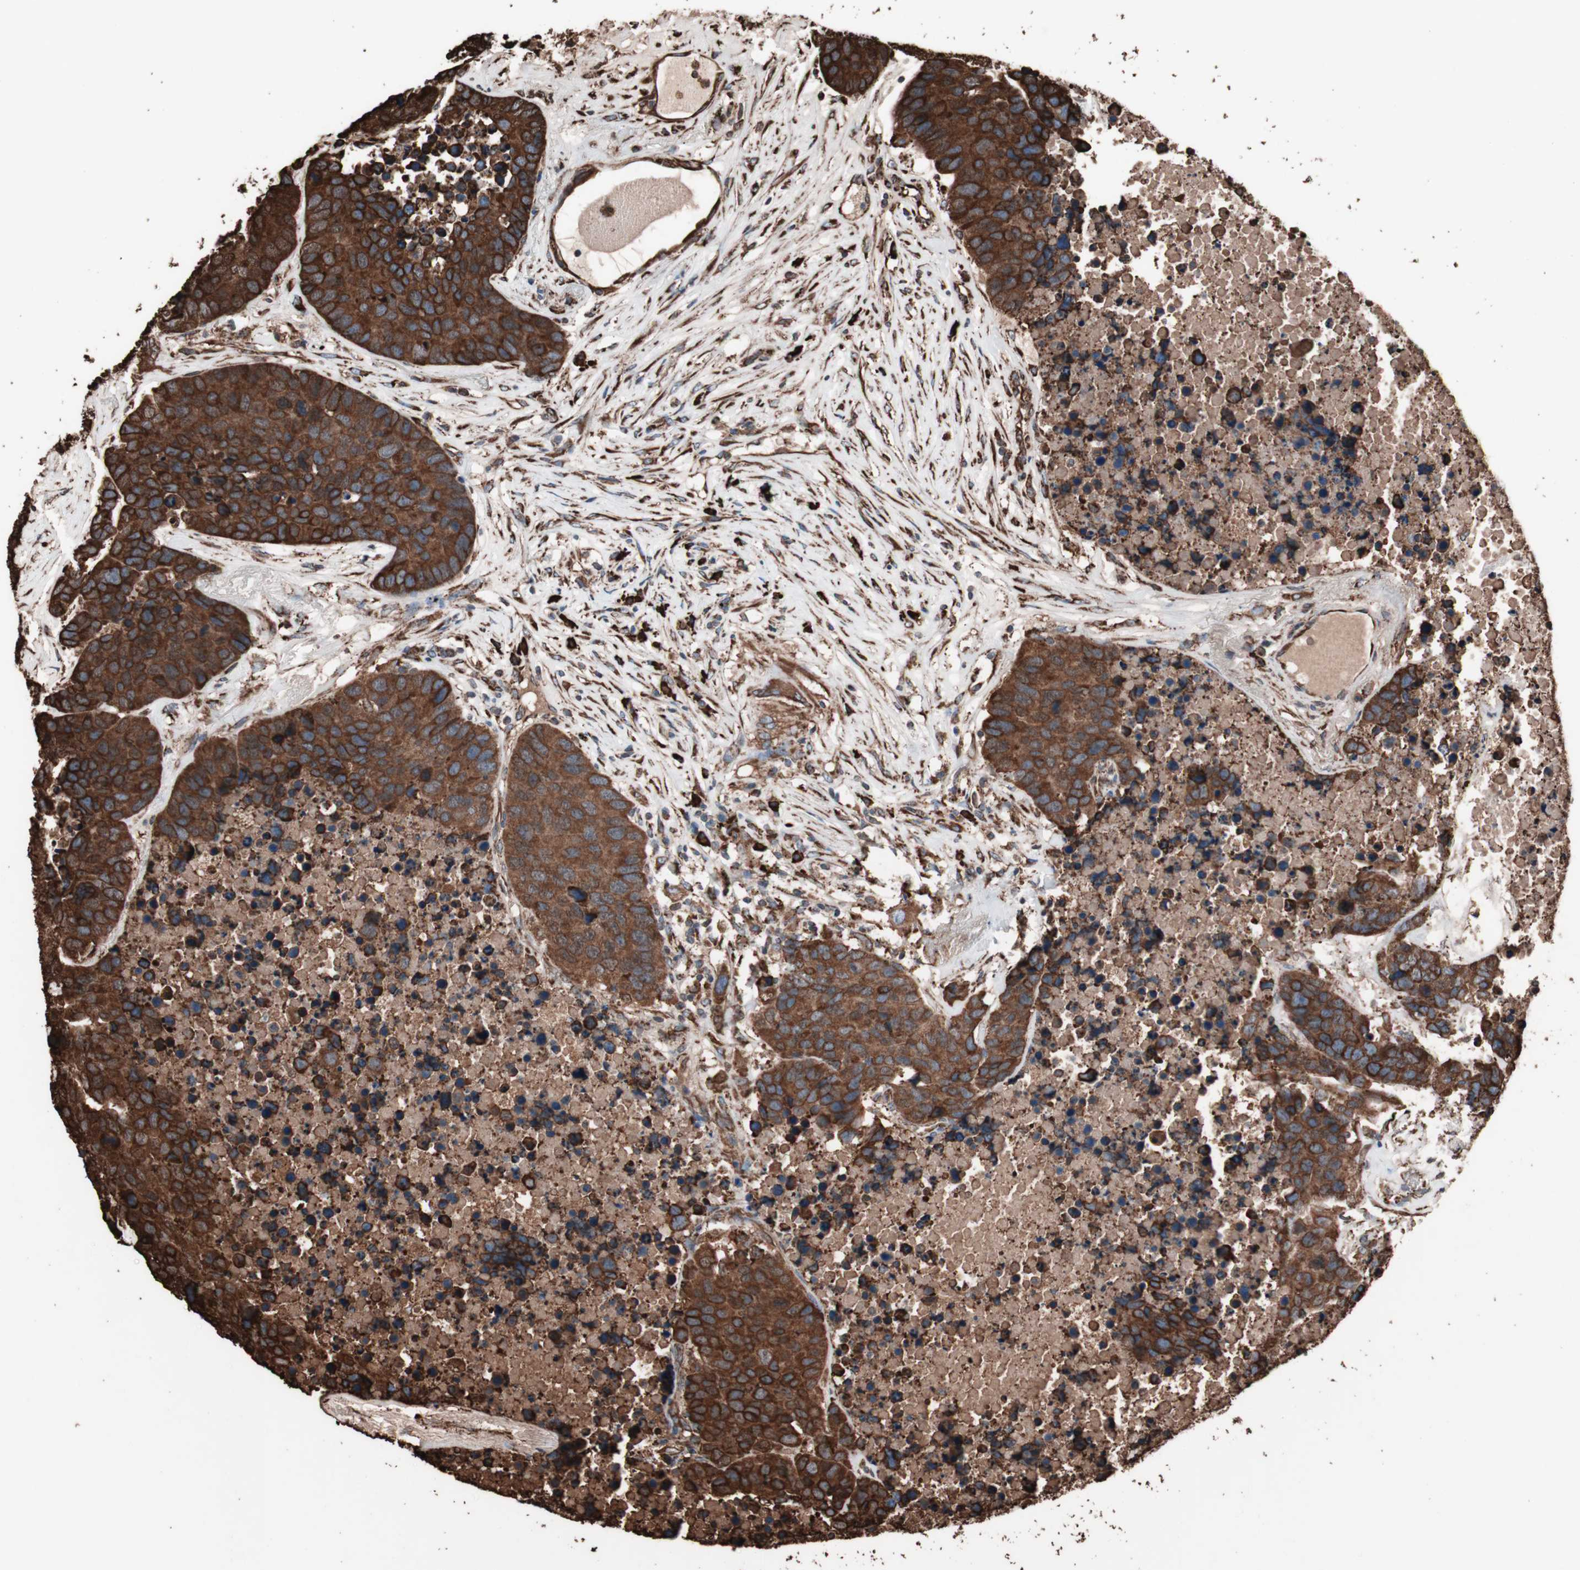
{"staining": {"intensity": "strong", "quantity": ">75%", "location": "cytoplasmic/membranous"}, "tissue": "carcinoid", "cell_type": "Tumor cells", "image_type": "cancer", "snomed": [{"axis": "morphology", "description": "Carcinoid, malignant, NOS"}, {"axis": "topography", "description": "Lung"}], "caption": "A brown stain shows strong cytoplasmic/membranous positivity of a protein in carcinoid tumor cells. Using DAB (brown) and hematoxylin (blue) stains, captured at high magnification using brightfield microscopy.", "gene": "HSP90B1", "patient": {"sex": "male", "age": 60}}